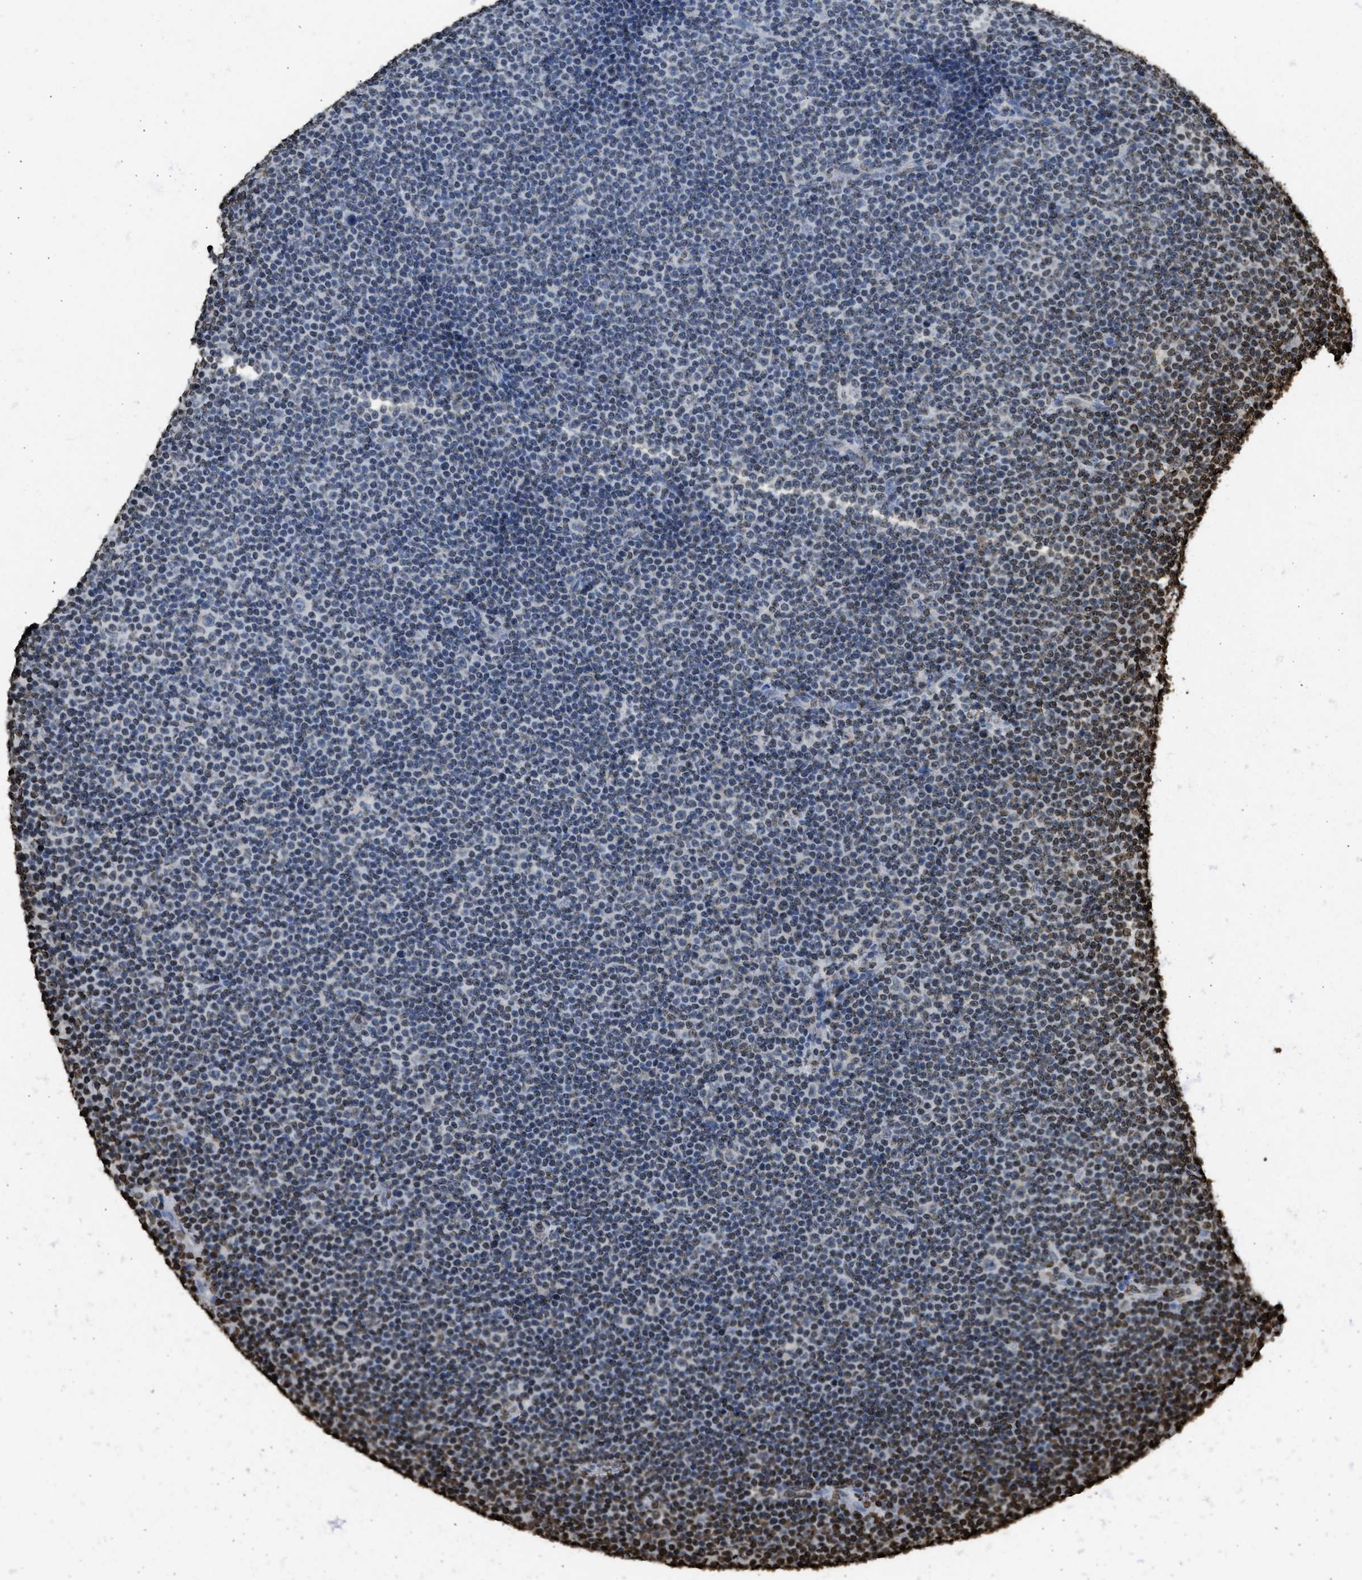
{"staining": {"intensity": "negative", "quantity": "none", "location": "none"}, "tissue": "lymphoma", "cell_type": "Tumor cells", "image_type": "cancer", "snomed": [{"axis": "morphology", "description": "Malignant lymphoma, non-Hodgkin's type, Low grade"}, {"axis": "topography", "description": "Lymph node"}], "caption": "This is an IHC photomicrograph of human malignant lymphoma, non-Hodgkin's type (low-grade). There is no expression in tumor cells.", "gene": "RRAGC", "patient": {"sex": "female", "age": 67}}